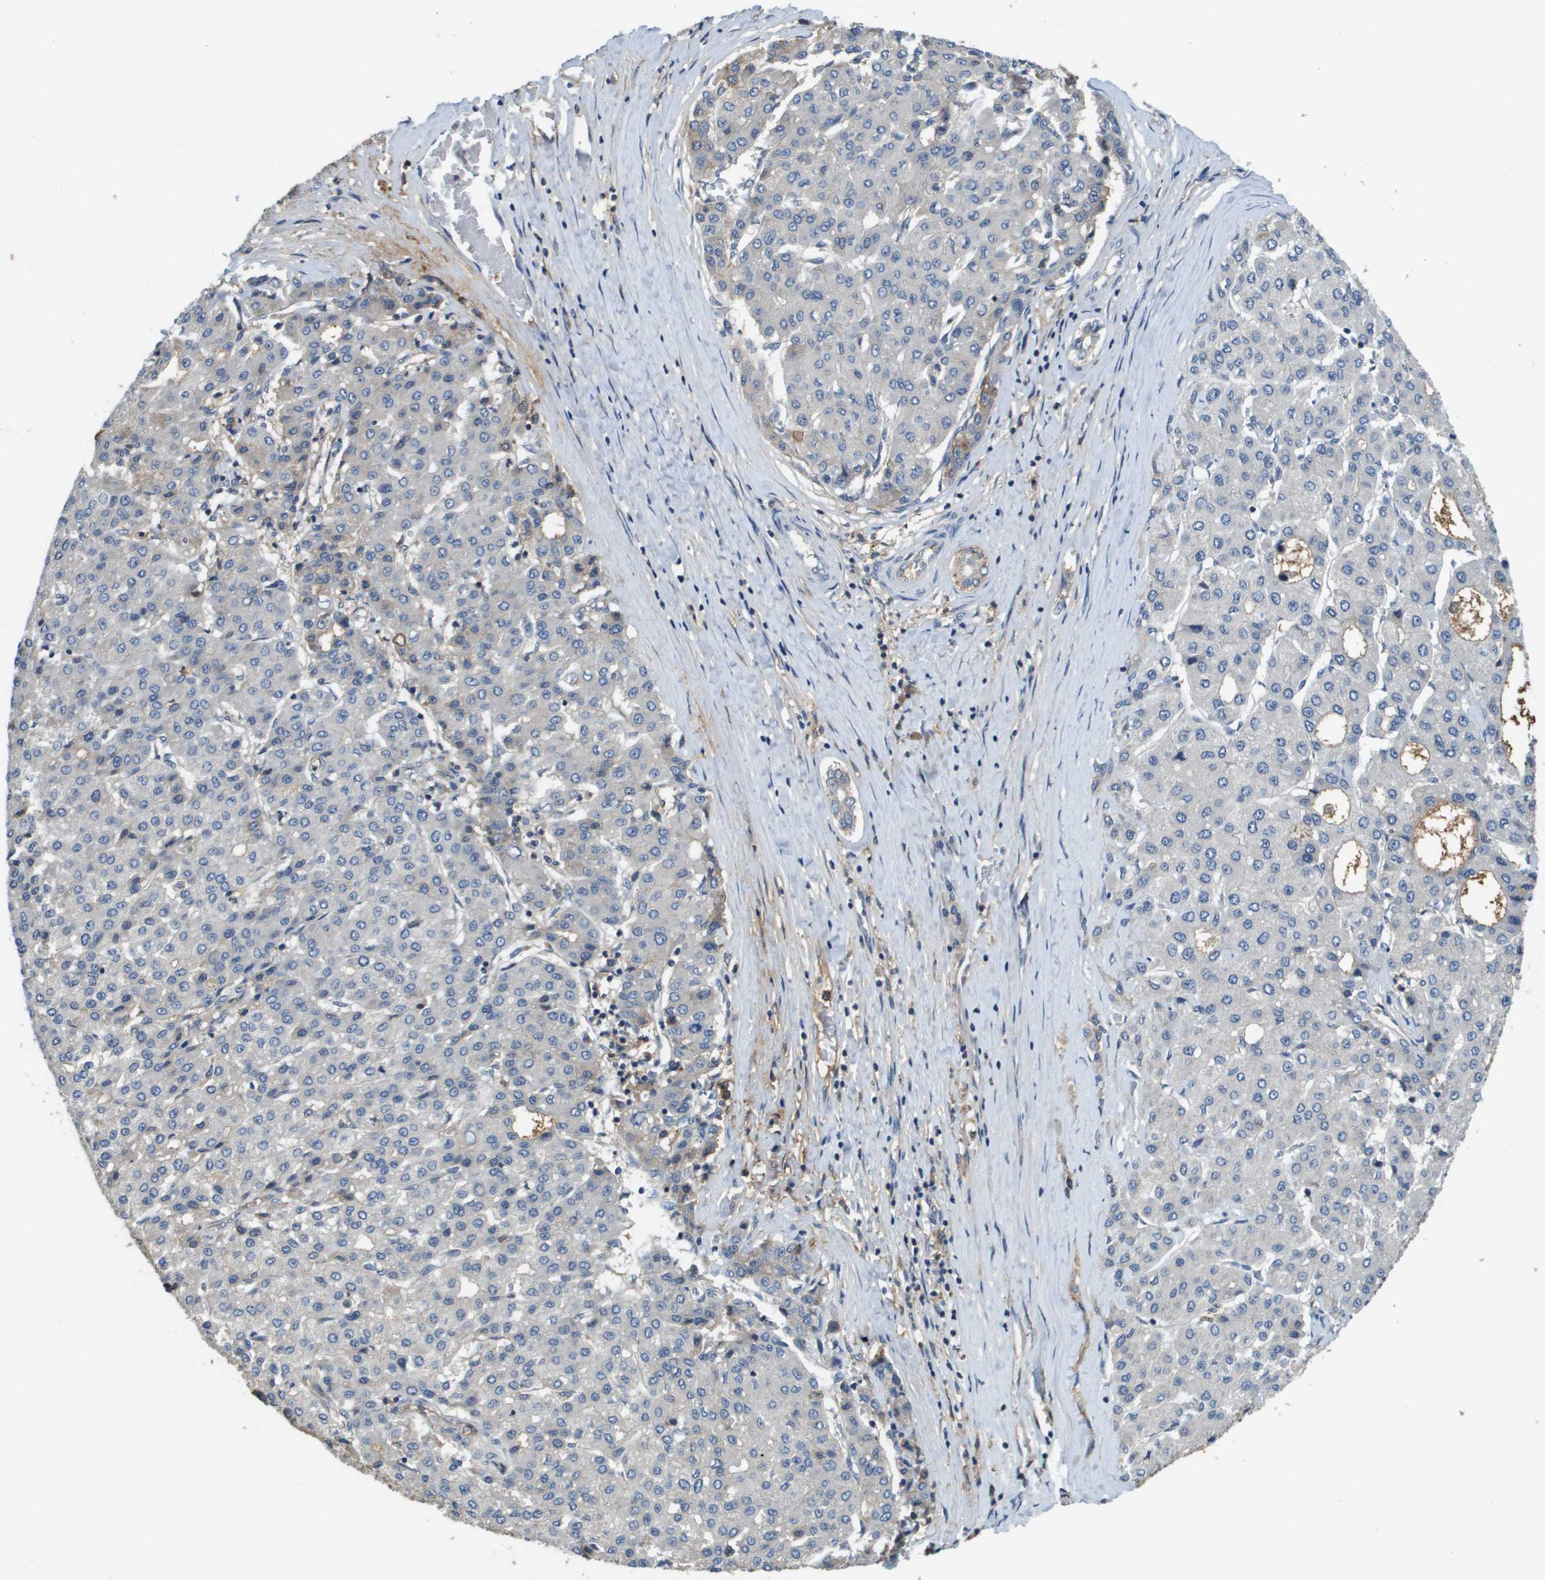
{"staining": {"intensity": "negative", "quantity": "none", "location": "none"}, "tissue": "liver cancer", "cell_type": "Tumor cells", "image_type": "cancer", "snomed": [{"axis": "morphology", "description": "Carcinoma, Hepatocellular, NOS"}, {"axis": "topography", "description": "Liver"}], "caption": "A micrograph of human liver hepatocellular carcinoma is negative for staining in tumor cells.", "gene": "SLC16A3", "patient": {"sex": "male", "age": 65}}